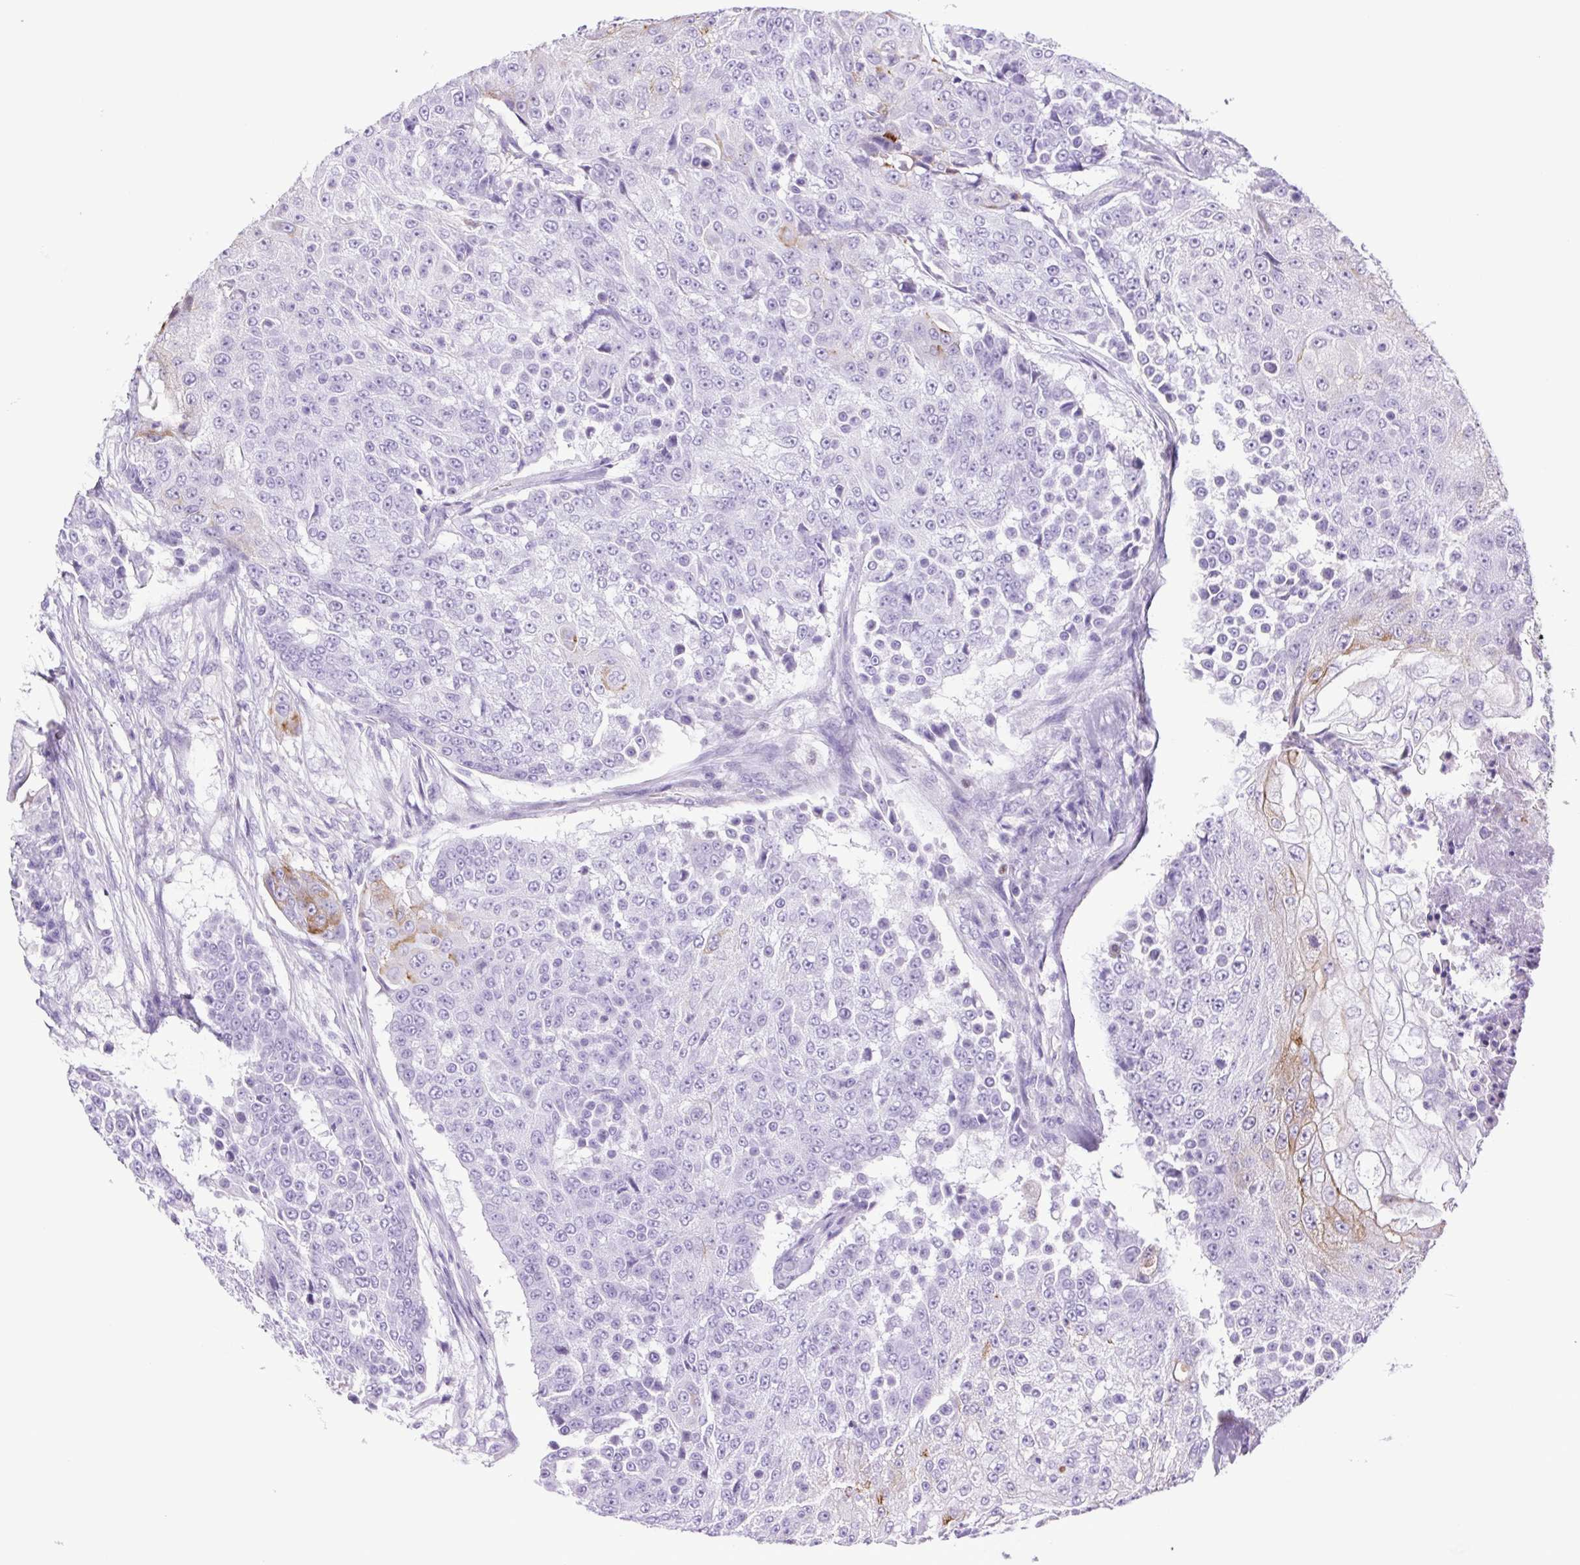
{"staining": {"intensity": "moderate", "quantity": "<25%", "location": "cytoplasmic/membranous"}, "tissue": "urothelial cancer", "cell_type": "Tumor cells", "image_type": "cancer", "snomed": [{"axis": "morphology", "description": "Urothelial carcinoma, High grade"}, {"axis": "topography", "description": "Urinary bladder"}], "caption": "Immunohistochemical staining of human urothelial carcinoma (high-grade) demonstrates moderate cytoplasmic/membranous protein staining in approximately <25% of tumor cells. Ihc stains the protein in brown and the nuclei are stained blue.", "gene": "CDSN", "patient": {"sex": "female", "age": 63}}